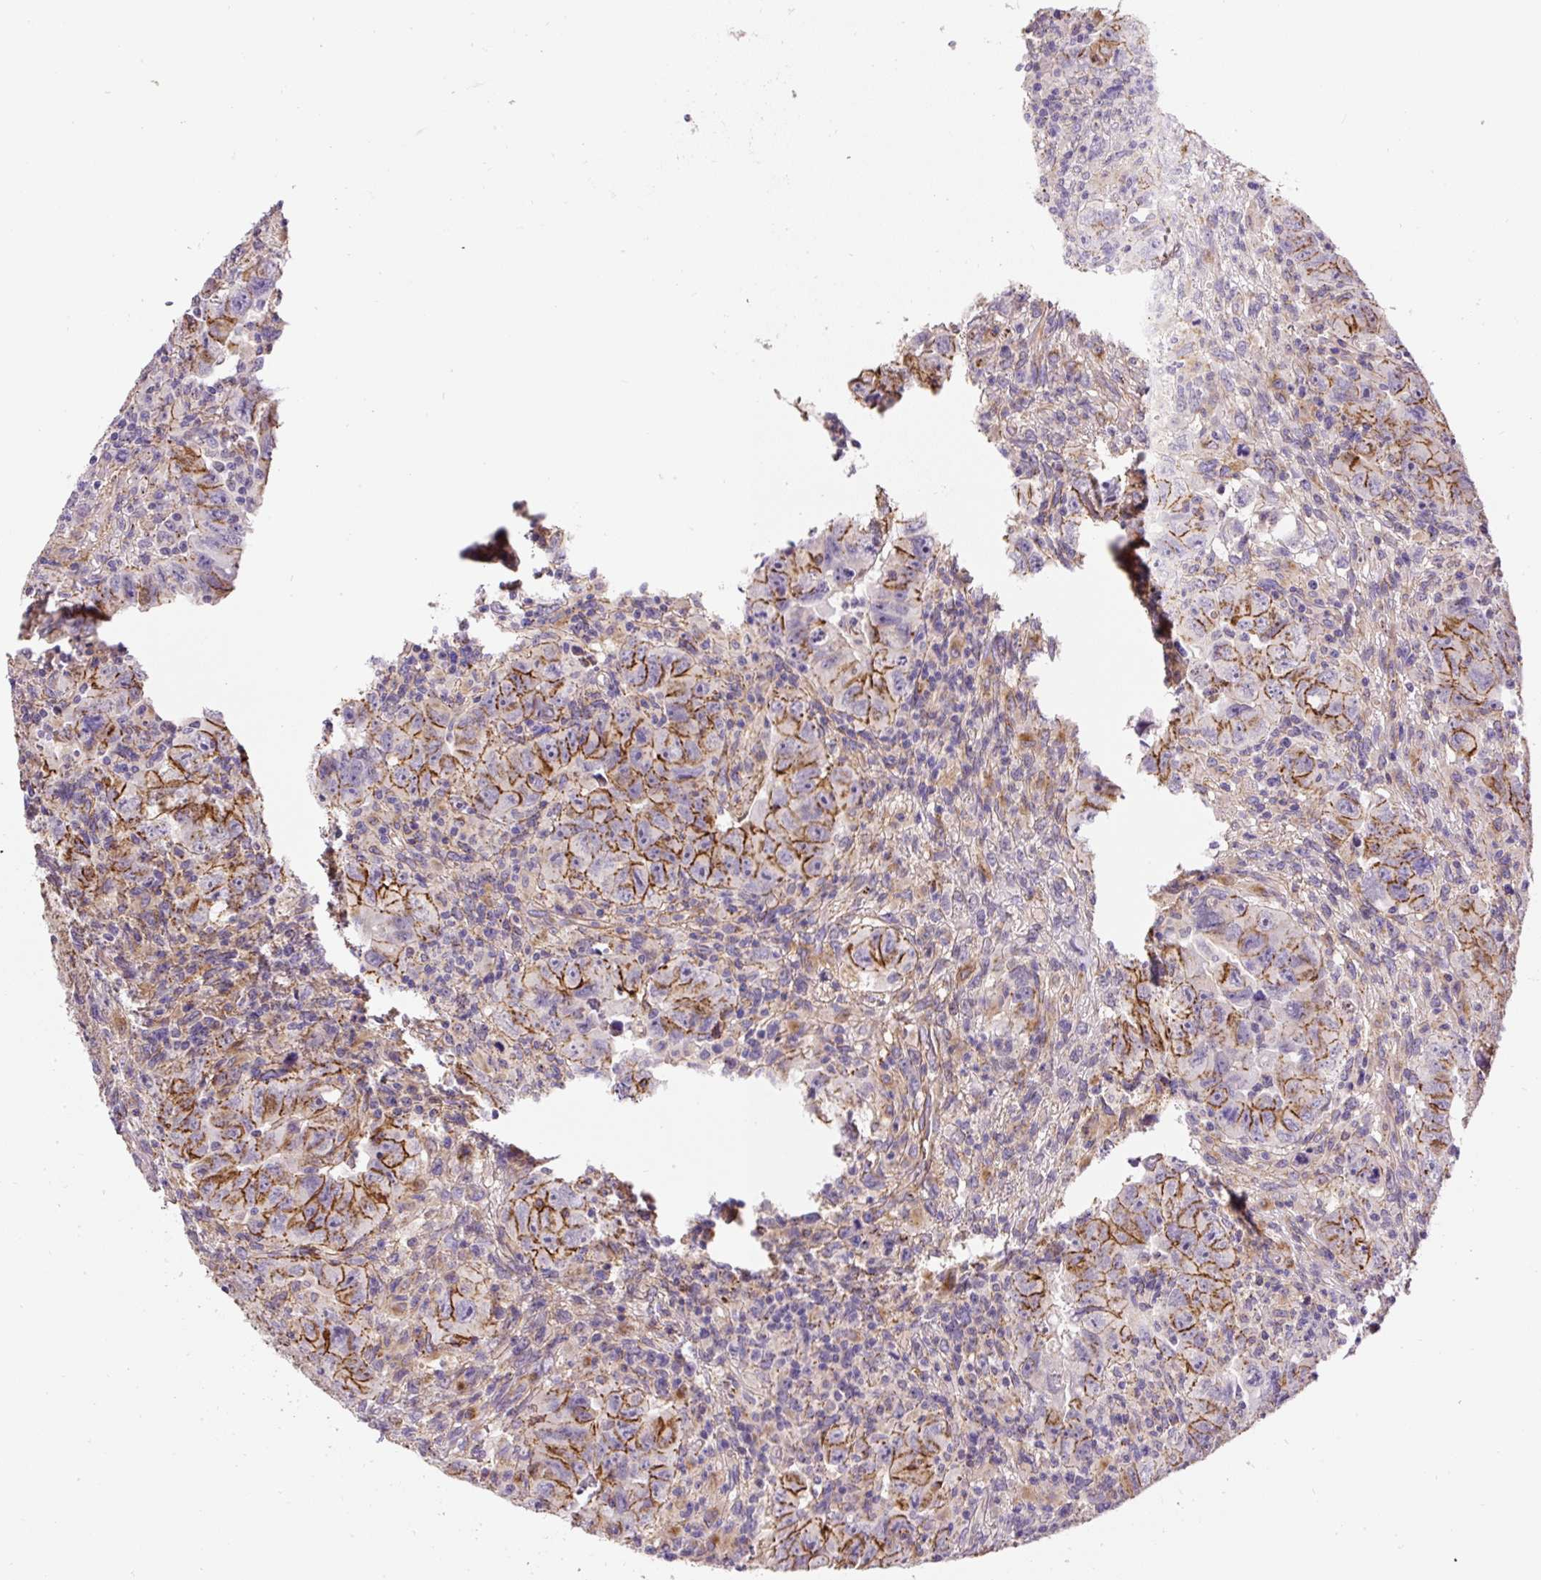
{"staining": {"intensity": "moderate", "quantity": "25%-75%", "location": "cytoplasmic/membranous"}, "tissue": "testis cancer", "cell_type": "Tumor cells", "image_type": "cancer", "snomed": [{"axis": "morphology", "description": "Carcinoma, Embryonal, NOS"}, {"axis": "topography", "description": "Testis"}], "caption": "Immunohistochemical staining of testis cancer (embryonal carcinoma) displays medium levels of moderate cytoplasmic/membranous protein expression in approximately 25%-75% of tumor cells.", "gene": "RNF170", "patient": {"sex": "male", "age": 24}}